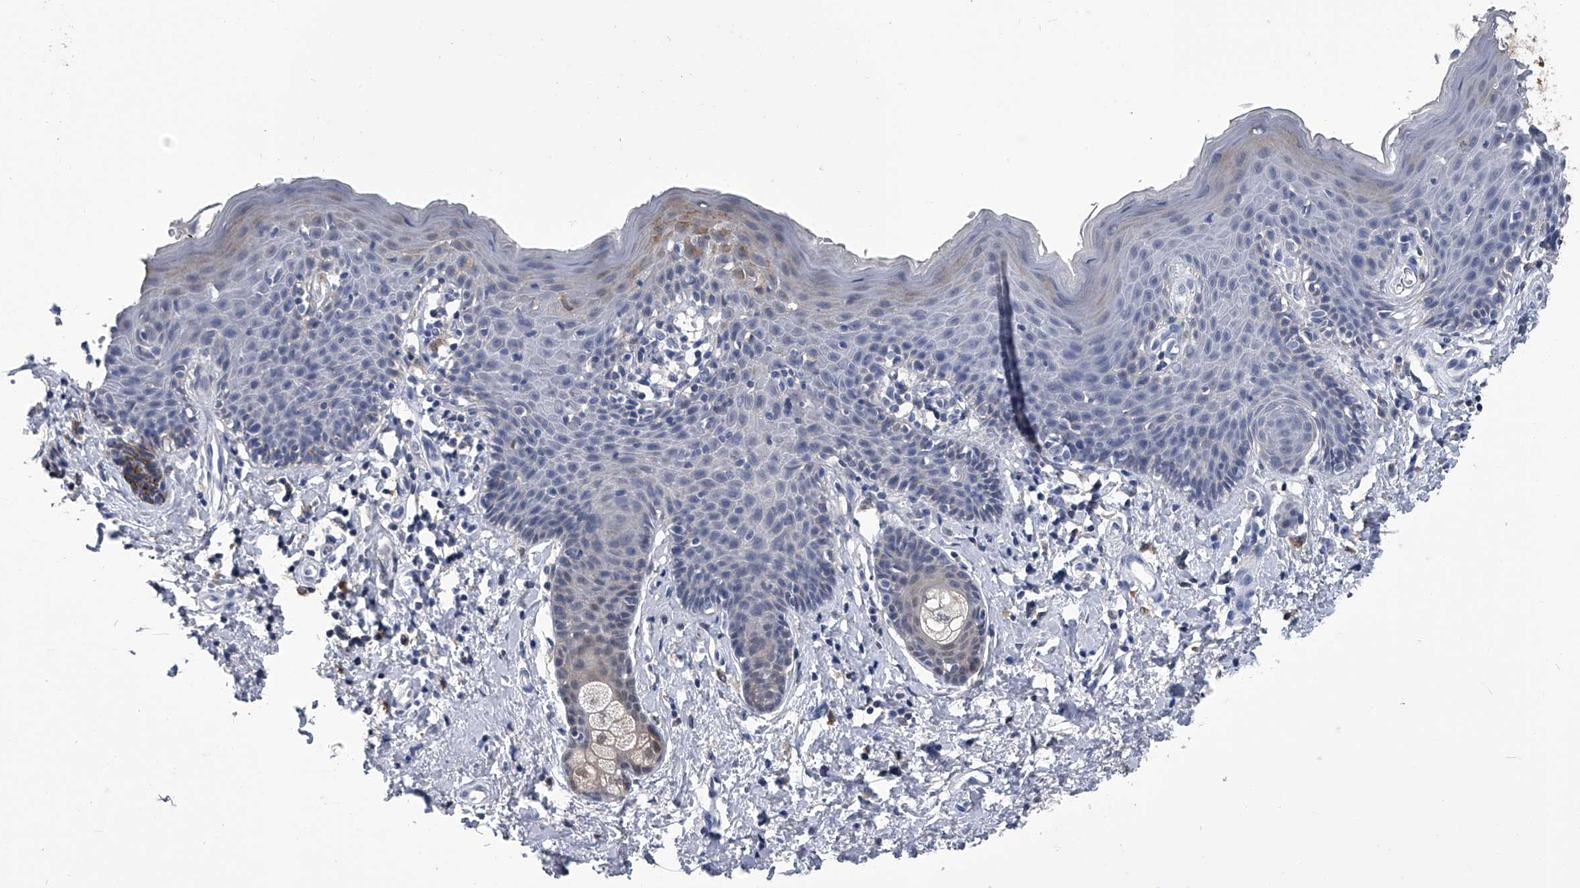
{"staining": {"intensity": "moderate", "quantity": "<25%", "location": "cytoplasmic/membranous"}, "tissue": "skin", "cell_type": "Epidermal cells", "image_type": "normal", "snomed": [{"axis": "morphology", "description": "Normal tissue, NOS"}, {"axis": "topography", "description": "Vulva"}], "caption": "Protein expression analysis of unremarkable human skin reveals moderate cytoplasmic/membranous expression in approximately <25% of epidermal cells.", "gene": "PDXK", "patient": {"sex": "female", "age": 66}}